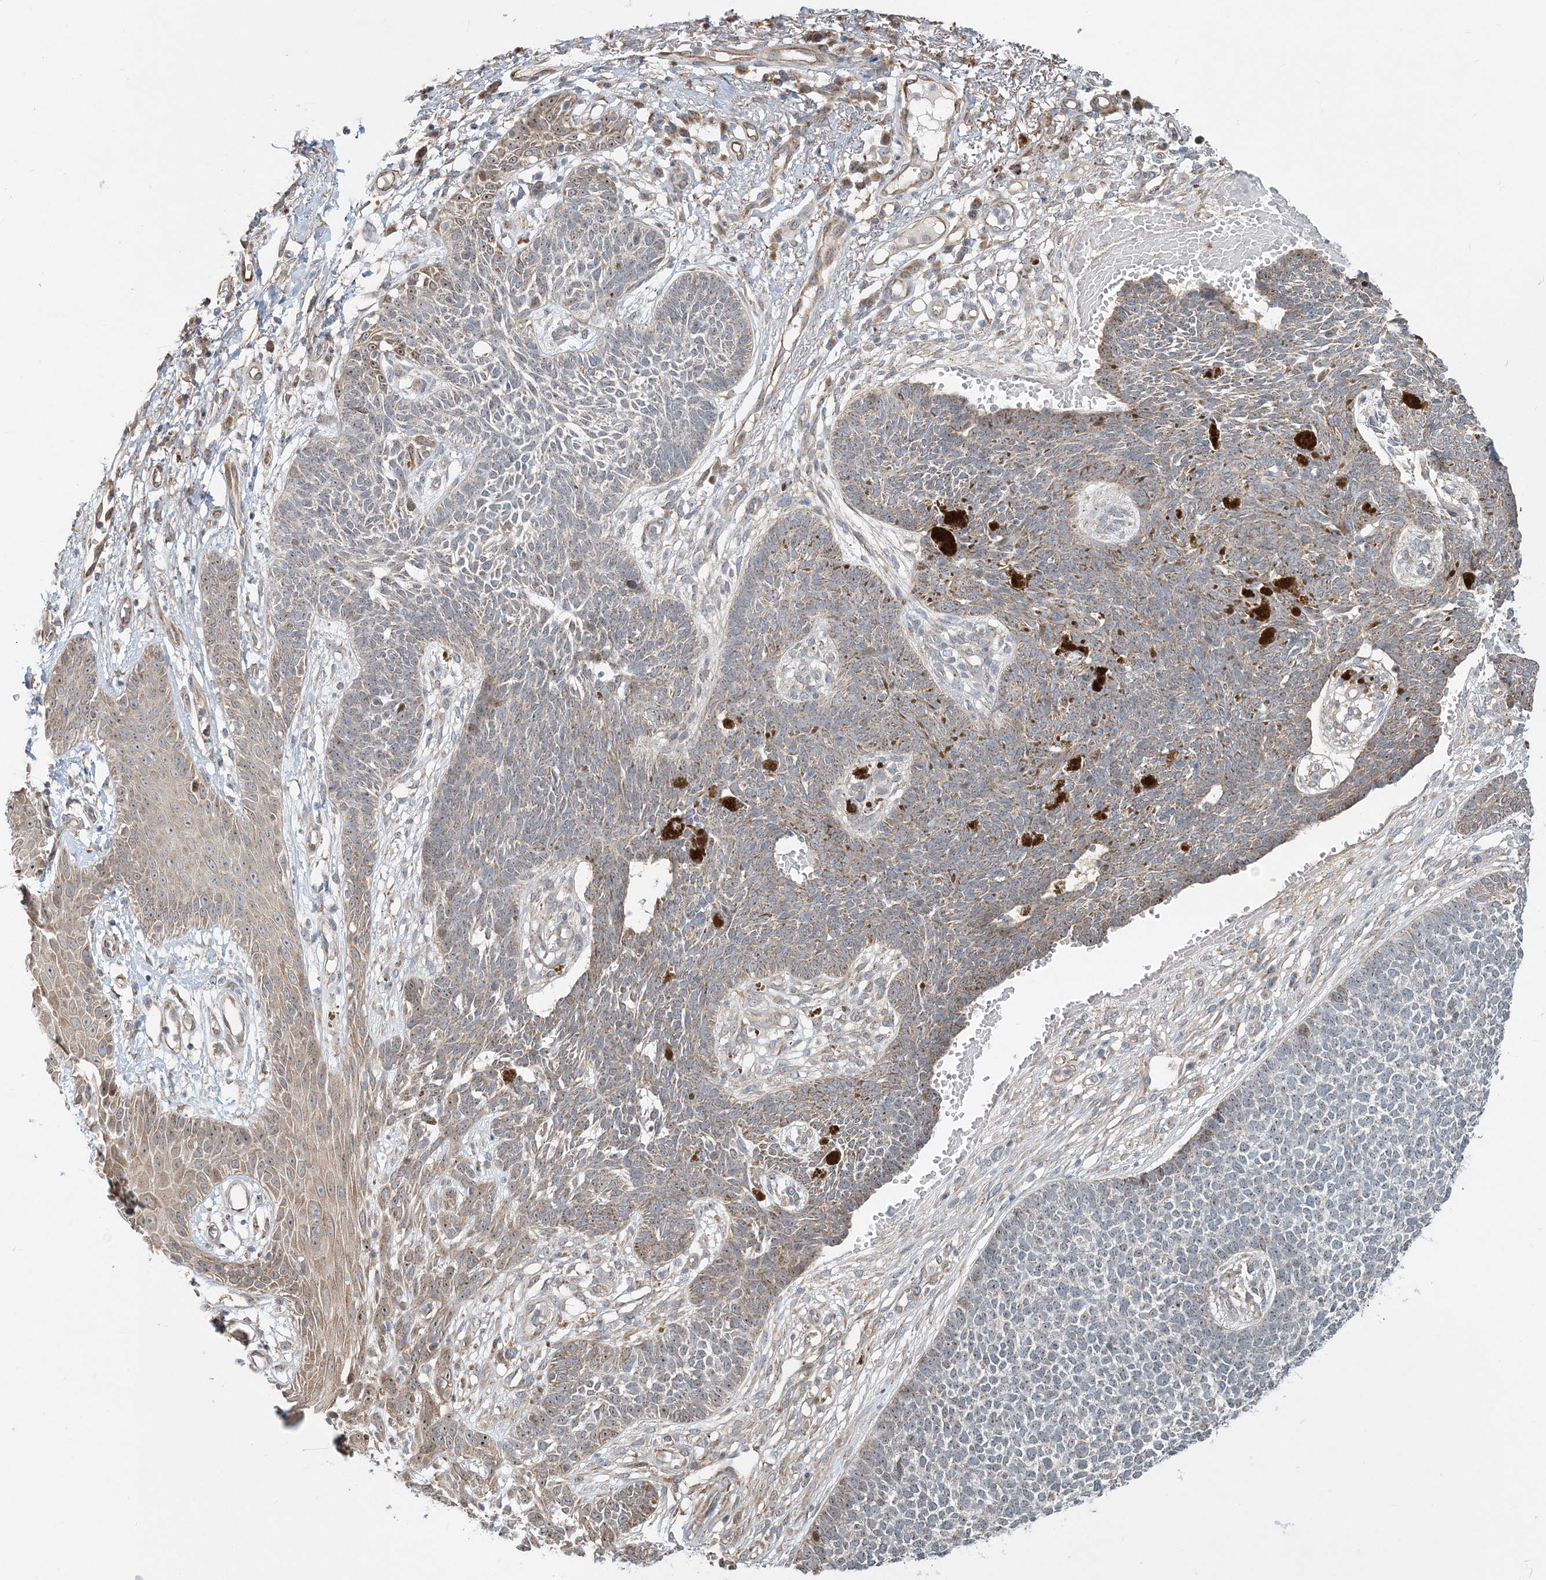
{"staining": {"intensity": "moderate", "quantity": "<25%", "location": "cytoplasmic/membranous,nuclear"}, "tissue": "skin cancer", "cell_type": "Tumor cells", "image_type": "cancer", "snomed": [{"axis": "morphology", "description": "Basal cell carcinoma"}, {"axis": "topography", "description": "Skin"}], "caption": "Basal cell carcinoma (skin) was stained to show a protein in brown. There is low levels of moderate cytoplasmic/membranous and nuclear expression in approximately <25% of tumor cells. (DAB (3,3'-diaminobenzidine) = brown stain, brightfield microscopy at high magnification).", "gene": "CXXC5", "patient": {"sex": "female", "age": 84}}